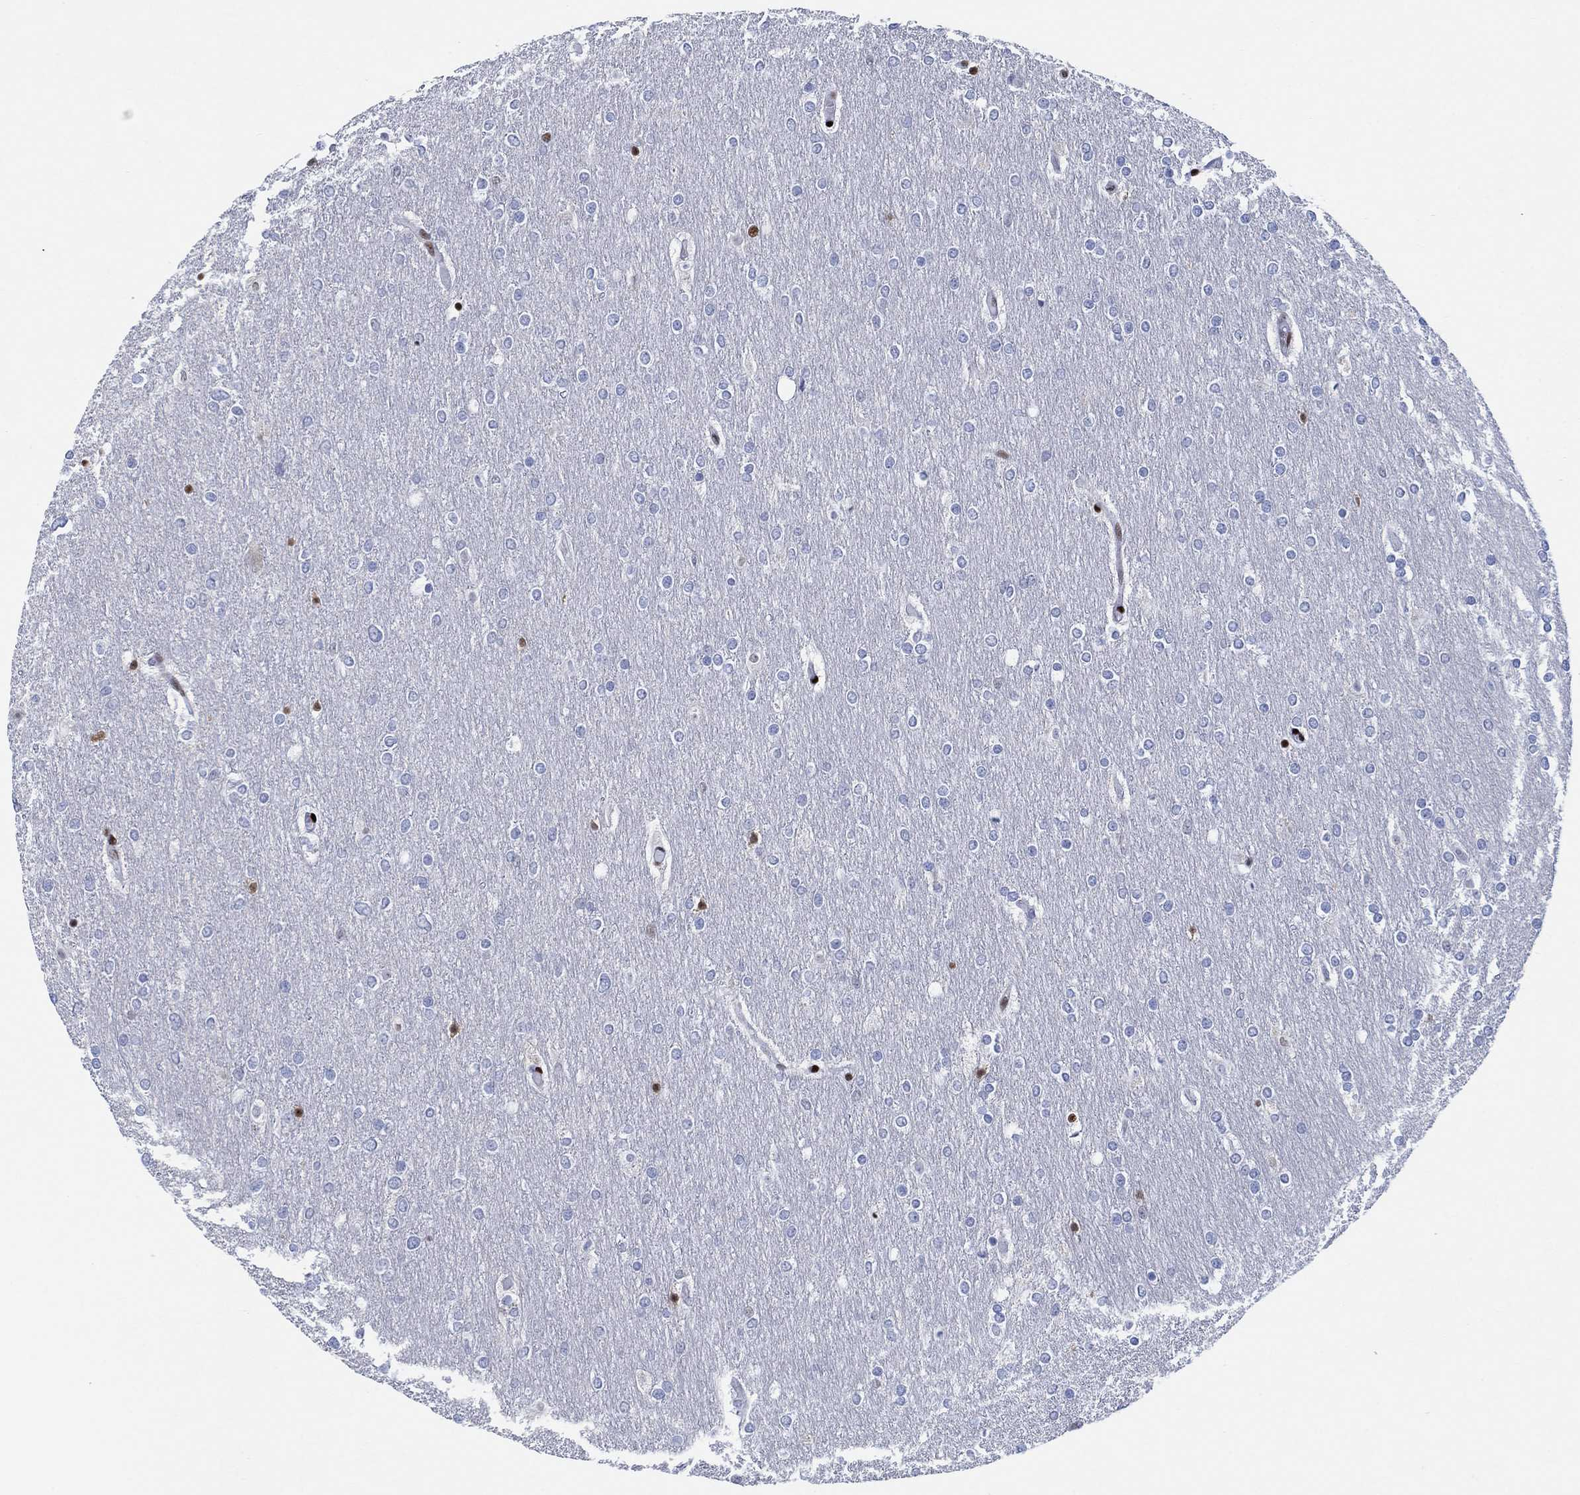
{"staining": {"intensity": "strong", "quantity": "<25%", "location": "nuclear"}, "tissue": "glioma", "cell_type": "Tumor cells", "image_type": "cancer", "snomed": [{"axis": "morphology", "description": "Glioma, malignant, High grade"}, {"axis": "topography", "description": "Brain"}], "caption": "Immunohistochemistry staining of malignant glioma (high-grade), which demonstrates medium levels of strong nuclear staining in about <25% of tumor cells indicating strong nuclear protein expression. The staining was performed using DAB (brown) for protein detection and nuclei were counterstained in hematoxylin (blue).", "gene": "ZEB1", "patient": {"sex": "female", "age": 61}}